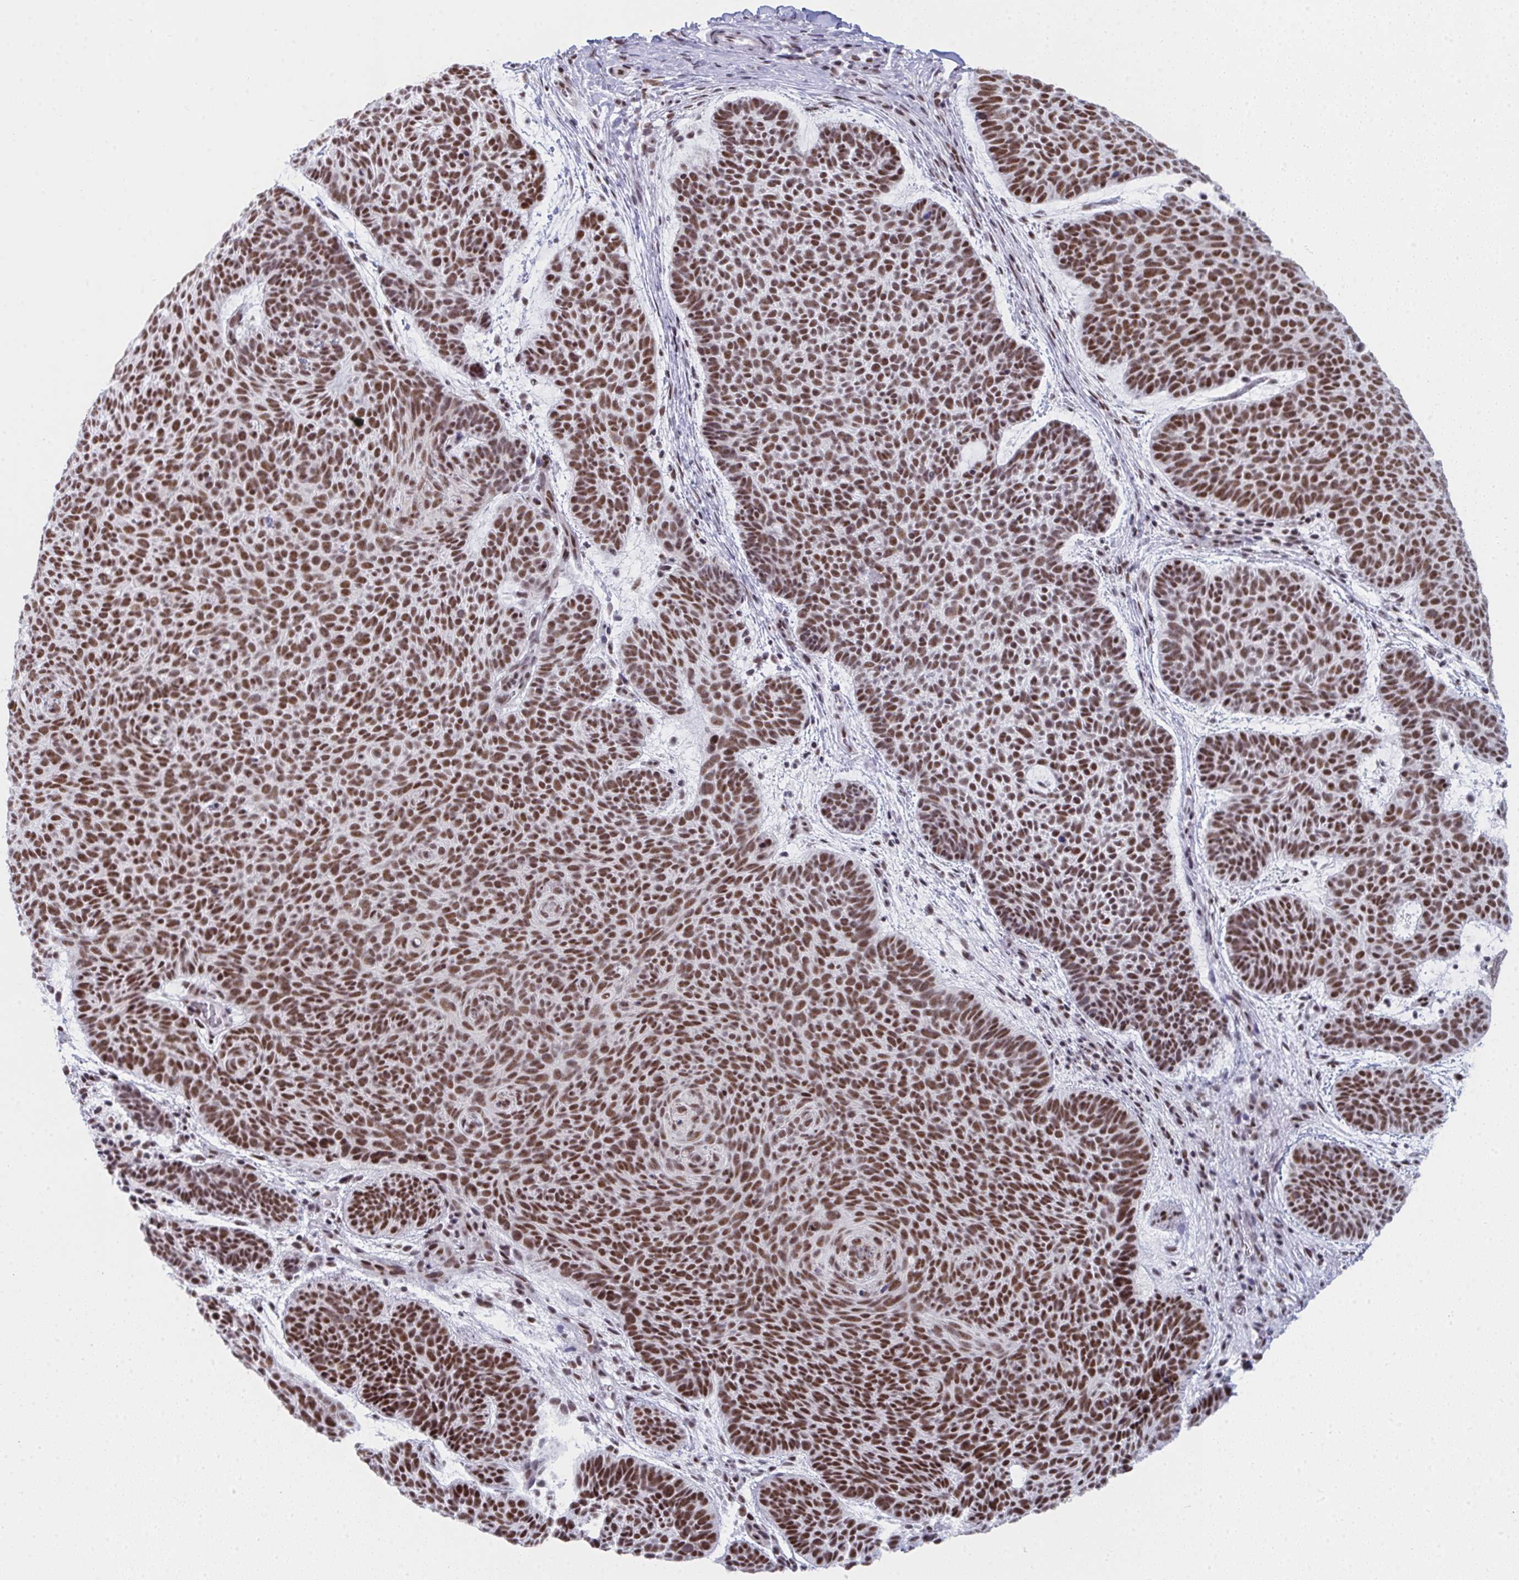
{"staining": {"intensity": "moderate", "quantity": ">75%", "location": "nuclear"}, "tissue": "skin cancer", "cell_type": "Tumor cells", "image_type": "cancer", "snomed": [{"axis": "morphology", "description": "Basal cell carcinoma"}, {"axis": "topography", "description": "Skin"}, {"axis": "topography", "description": "Skin of face"}], "caption": "Skin basal cell carcinoma stained for a protein (brown) displays moderate nuclear positive expression in approximately >75% of tumor cells.", "gene": "SNRNP70", "patient": {"sex": "male", "age": 73}}